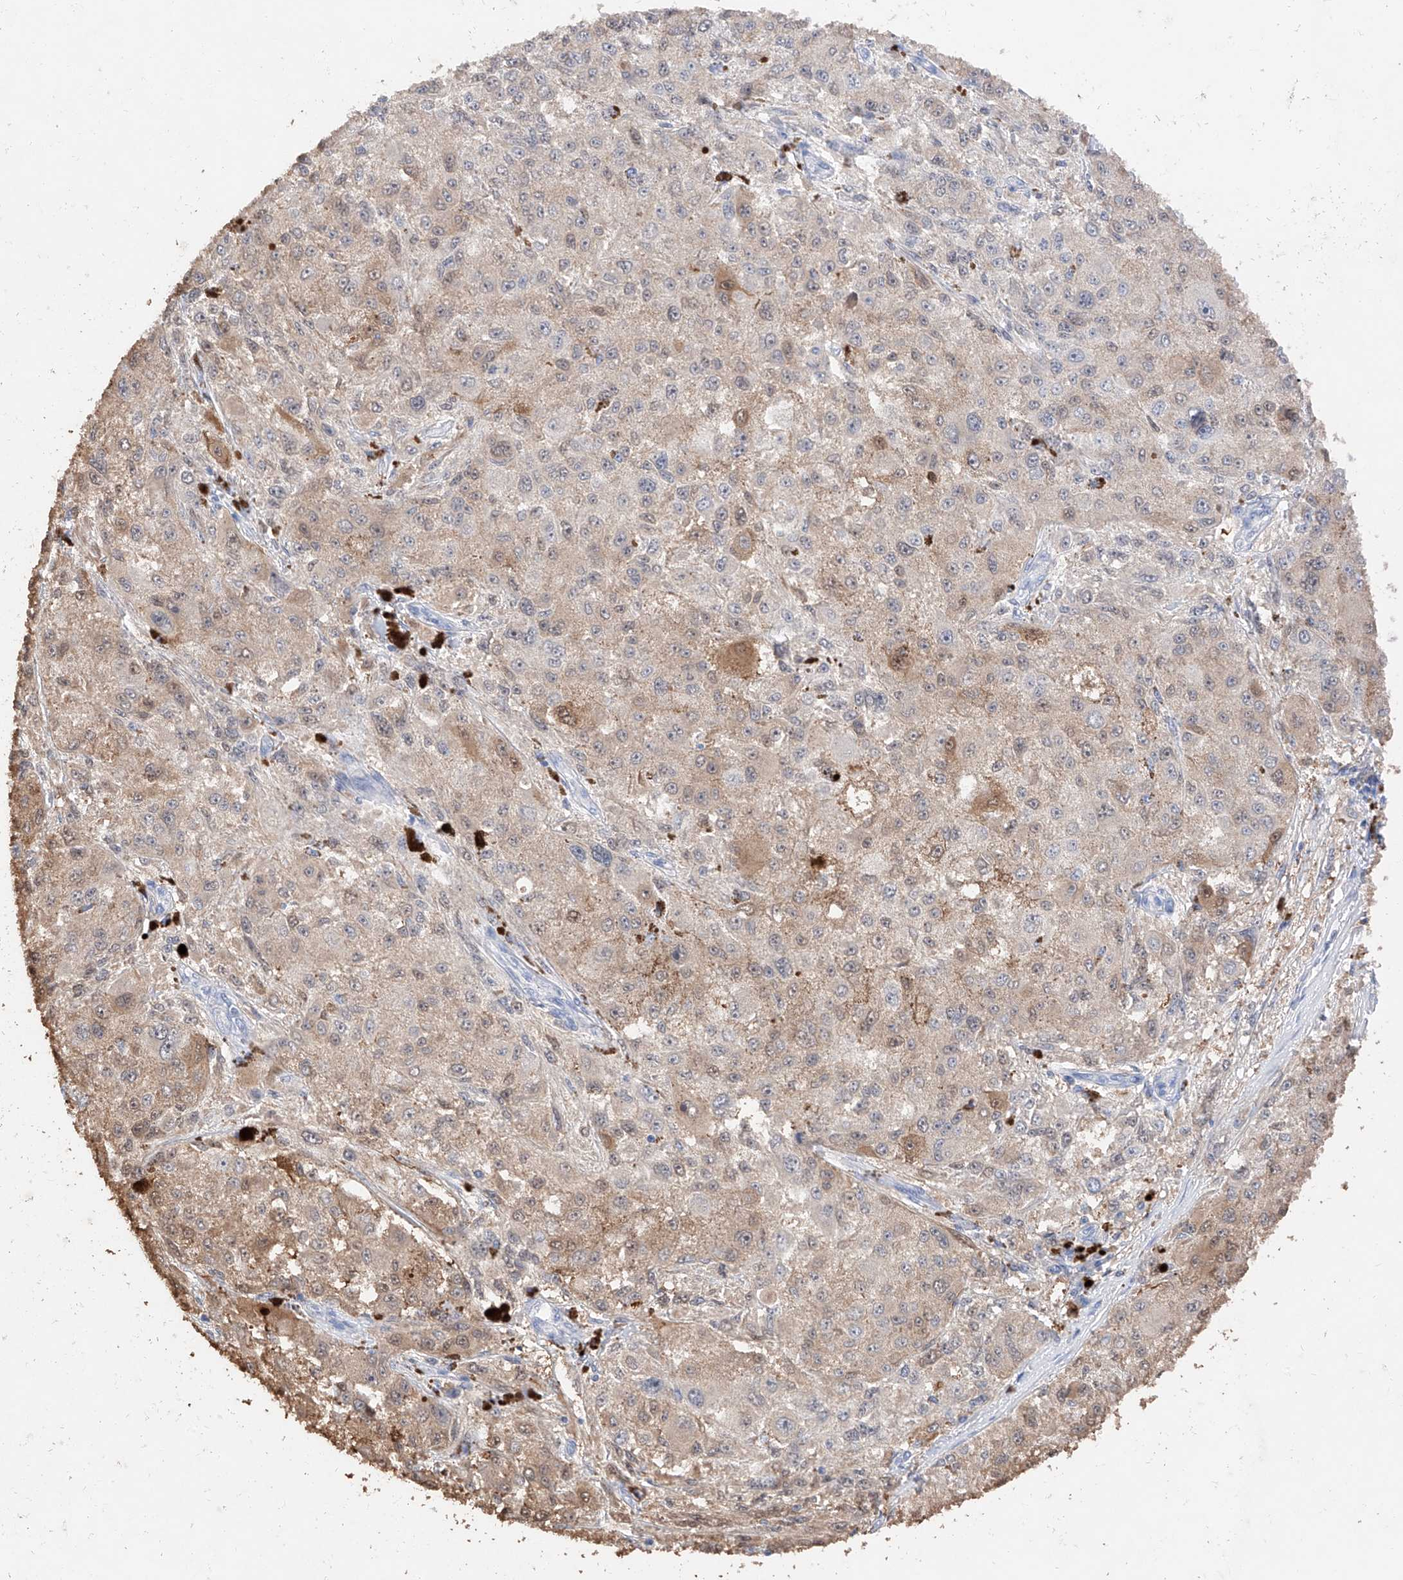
{"staining": {"intensity": "weak", "quantity": ">75%", "location": "cytoplasmic/membranous"}, "tissue": "melanoma", "cell_type": "Tumor cells", "image_type": "cancer", "snomed": [{"axis": "morphology", "description": "Necrosis, NOS"}, {"axis": "morphology", "description": "Malignant melanoma, NOS"}, {"axis": "topography", "description": "Skin"}], "caption": "Brown immunohistochemical staining in human malignant melanoma reveals weak cytoplasmic/membranous expression in approximately >75% of tumor cells.", "gene": "FUCA2", "patient": {"sex": "female", "age": 87}}